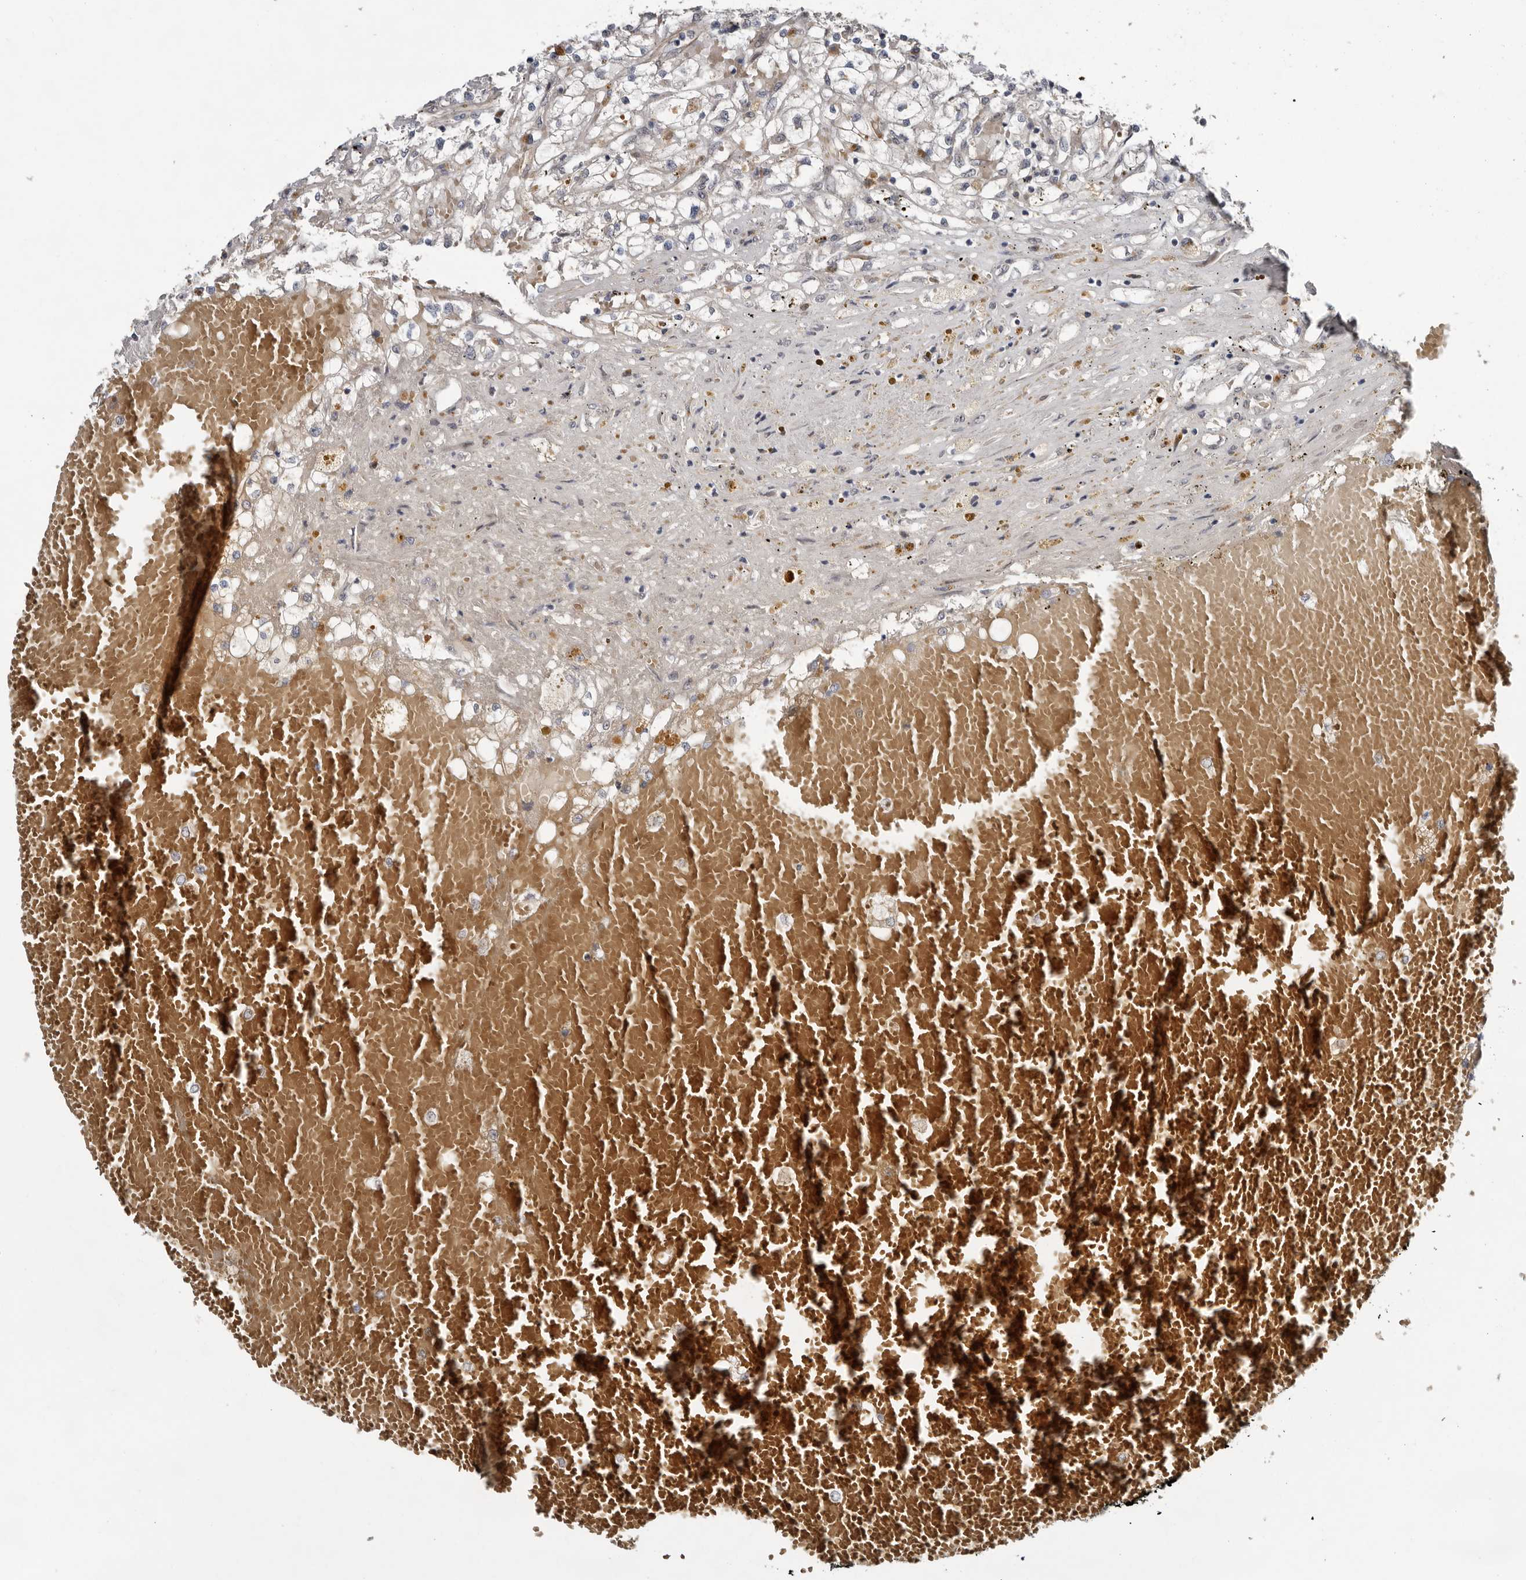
{"staining": {"intensity": "negative", "quantity": "none", "location": "none"}, "tissue": "renal cancer", "cell_type": "Tumor cells", "image_type": "cancer", "snomed": [{"axis": "morphology", "description": "Normal tissue, NOS"}, {"axis": "morphology", "description": "Adenocarcinoma, NOS"}, {"axis": "topography", "description": "Kidney"}], "caption": "Tumor cells show no significant protein staining in renal cancer (adenocarcinoma).", "gene": "RANBP17", "patient": {"sex": "male", "age": 68}}